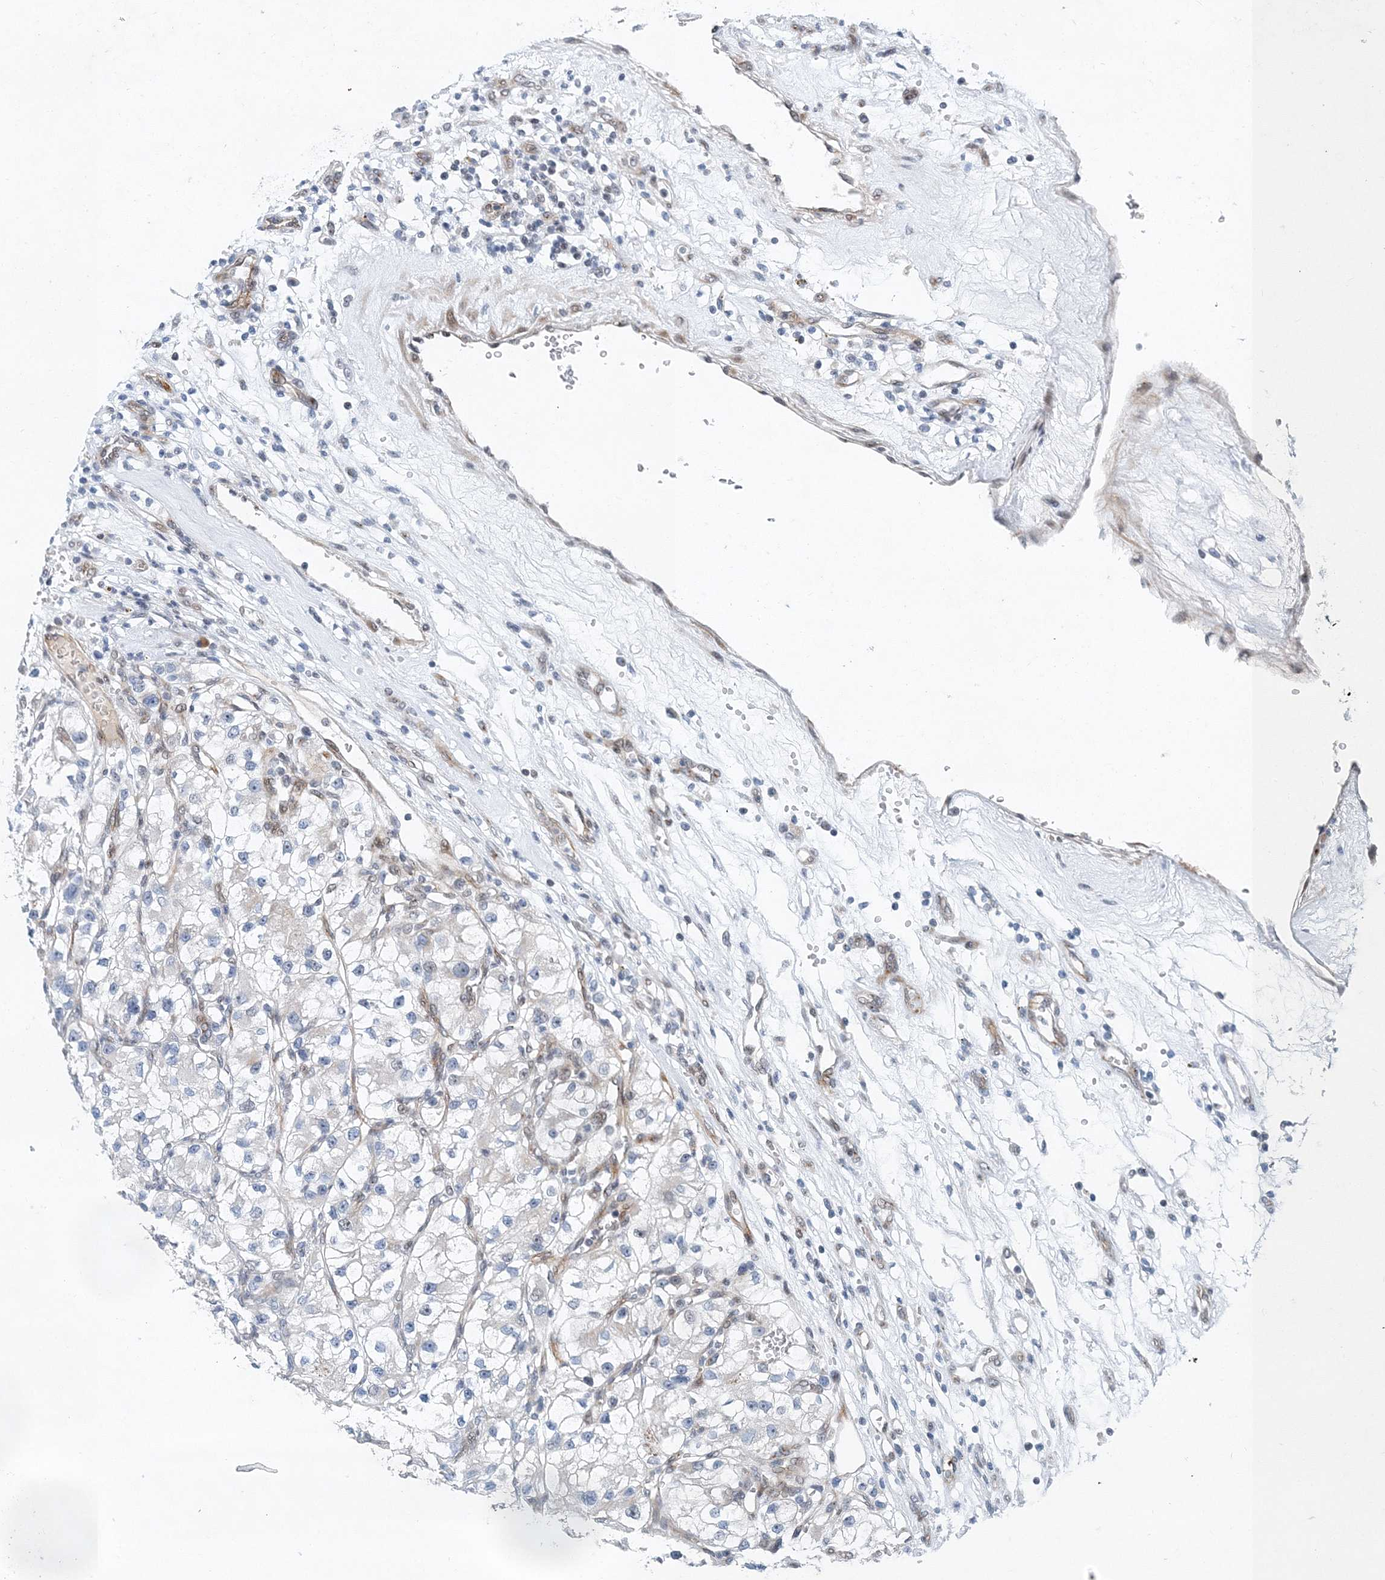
{"staining": {"intensity": "negative", "quantity": "none", "location": "none"}, "tissue": "renal cancer", "cell_type": "Tumor cells", "image_type": "cancer", "snomed": [{"axis": "morphology", "description": "Adenocarcinoma, NOS"}, {"axis": "topography", "description": "Kidney"}], "caption": "Human renal cancer stained for a protein using IHC exhibits no staining in tumor cells.", "gene": "UIMC1", "patient": {"sex": "female", "age": 57}}